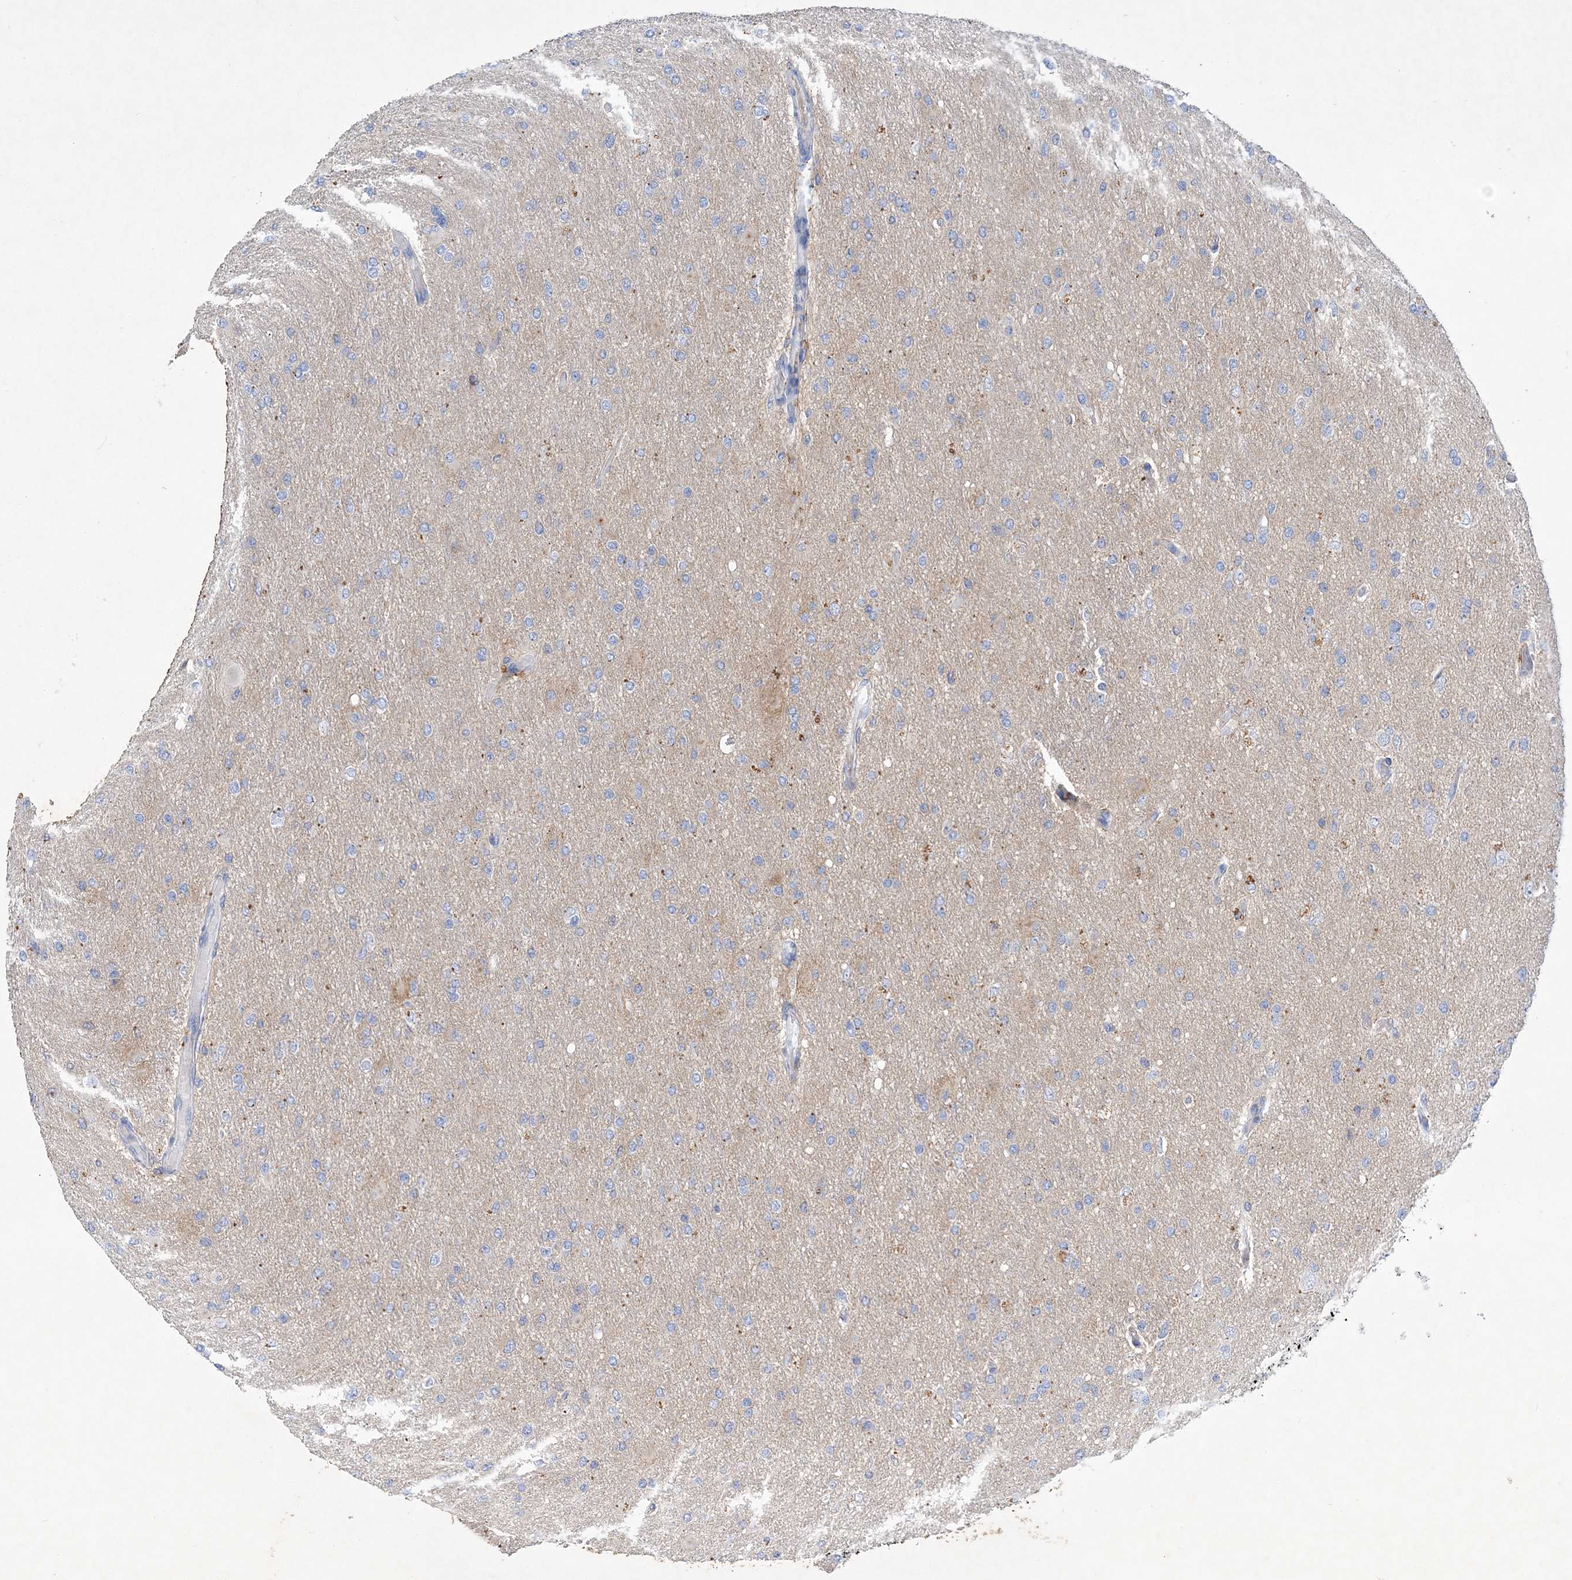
{"staining": {"intensity": "negative", "quantity": "none", "location": "none"}, "tissue": "glioma", "cell_type": "Tumor cells", "image_type": "cancer", "snomed": [{"axis": "morphology", "description": "Glioma, malignant, High grade"}, {"axis": "topography", "description": "Cerebral cortex"}], "caption": "The image shows no staining of tumor cells in glioma.", "gene": "GRINA", "patient": {"sex": "female", "age": 36}}